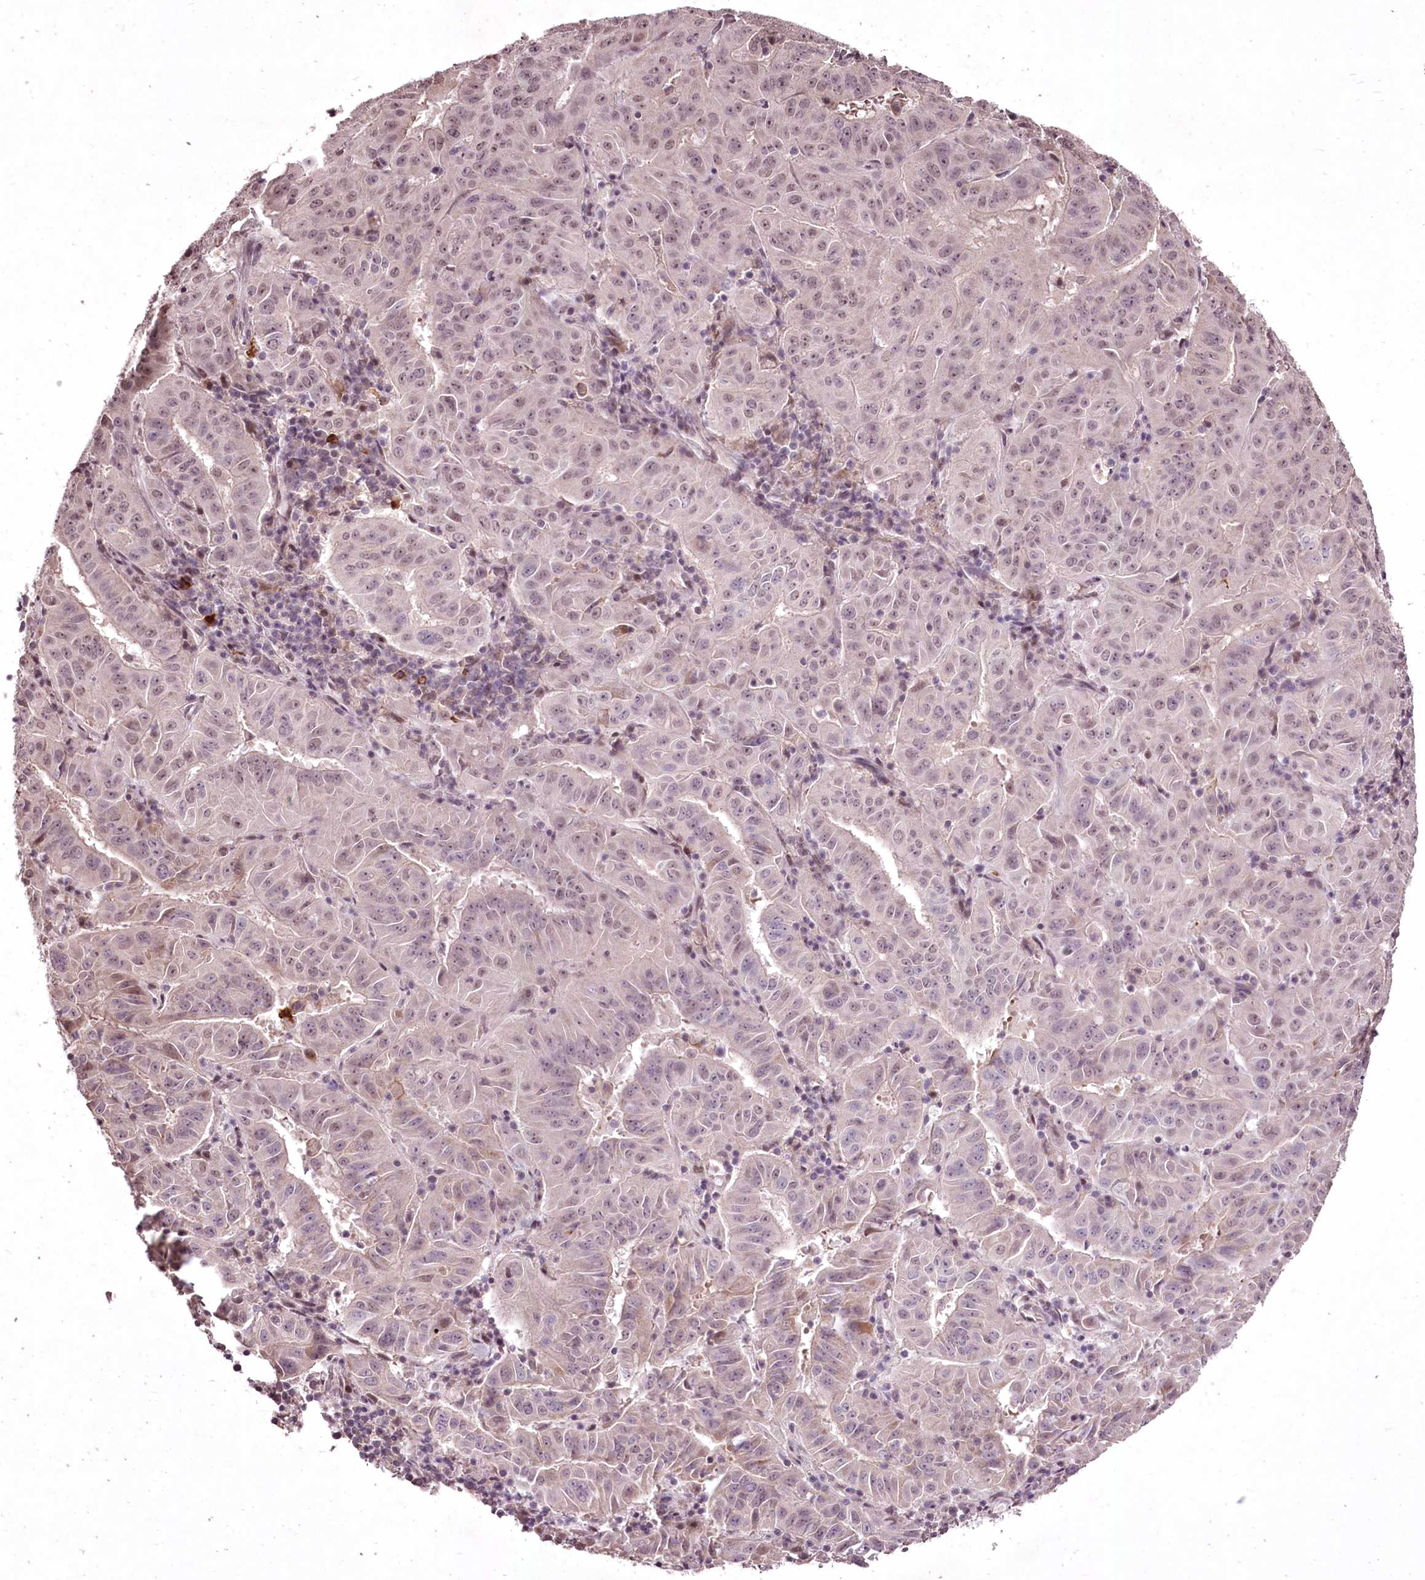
{"staining": {"intensity": "weak", "quantity": "<25%", "location": "cytoplasmic/membranous,nuclear"}, "tissue": "pancreatic cancer", "cell_type": "Tumor cells", "image_type": "cancer", "snomed": [{"axis": "morphology", "description": "Adenocarcinoma, NOS"}, {"axis": "topography", "description": "Pancreas"}], "caption": "An IHC histopathology image of pancreatic cancer (adenocarcinoma) is shown. There is no staining in tumor cells of pancreatic cancer (adenocarcinoma).", "gene": "ADRA1D", "patient": {"sex": "male", "age": 63}}